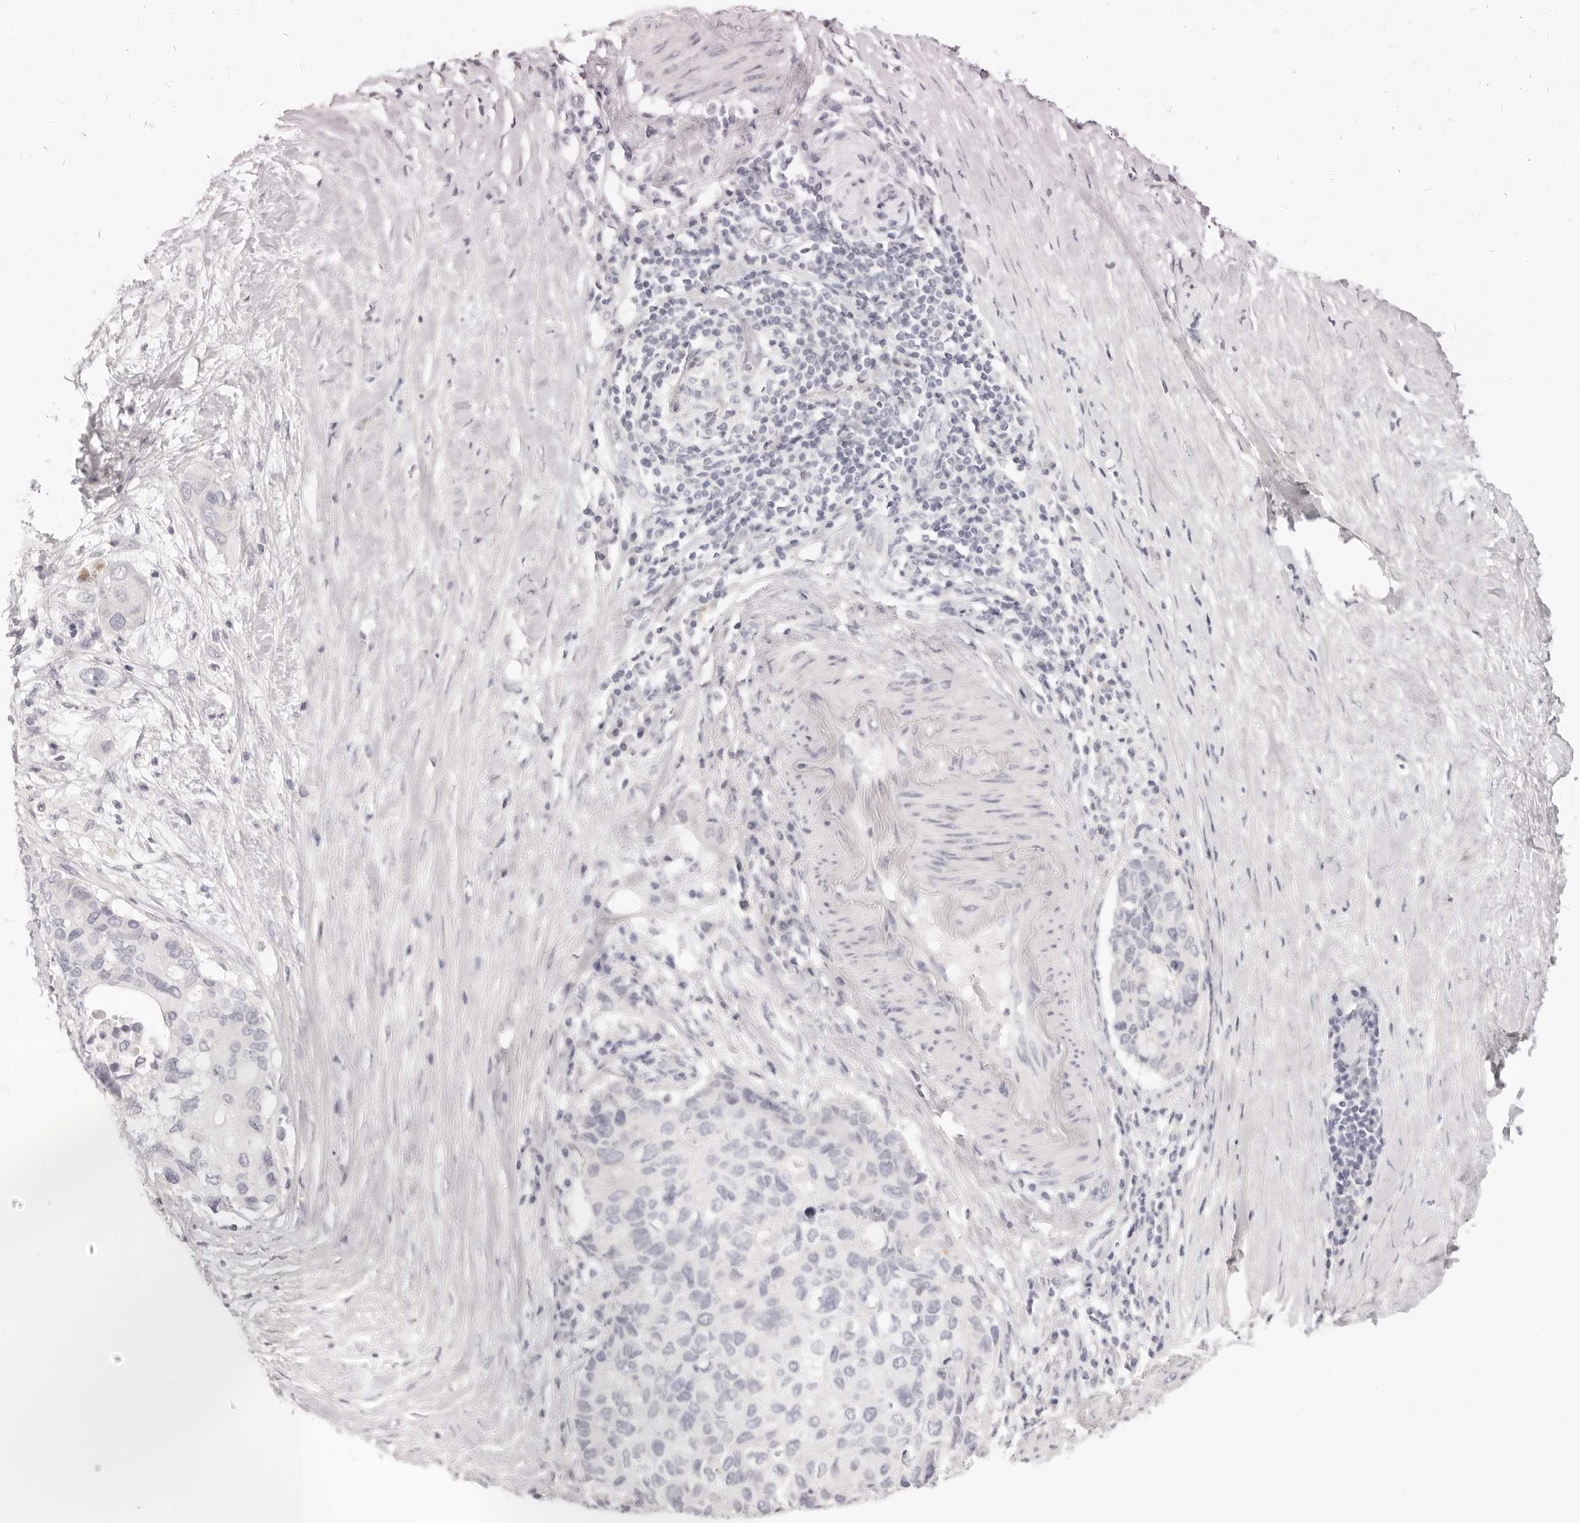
{"staining": {"intensity": "negative", "quantity": "none", "location": "none"}, "tissue": "pancreatic cancer", "cell_type": "Tumor cells", "image_type": "cancer", "snomed": [{"axis": "morphology", "description": "Adenocarcinoma, NOS"}, {"axis": "topography", "description": "Pancreas"}], "caption": "Immunohistochemistry (IHC) photomicrograph of human adenocarcinoma (pancreatic) stained for a protein (brown), which reveals no staining in tumor cells. The staining is performed using DAB brown chromogen with nuclei counter-stained in using hematoxylin.", "gene": "FABP1", "patient": {"sex": "female", "age": 56}}